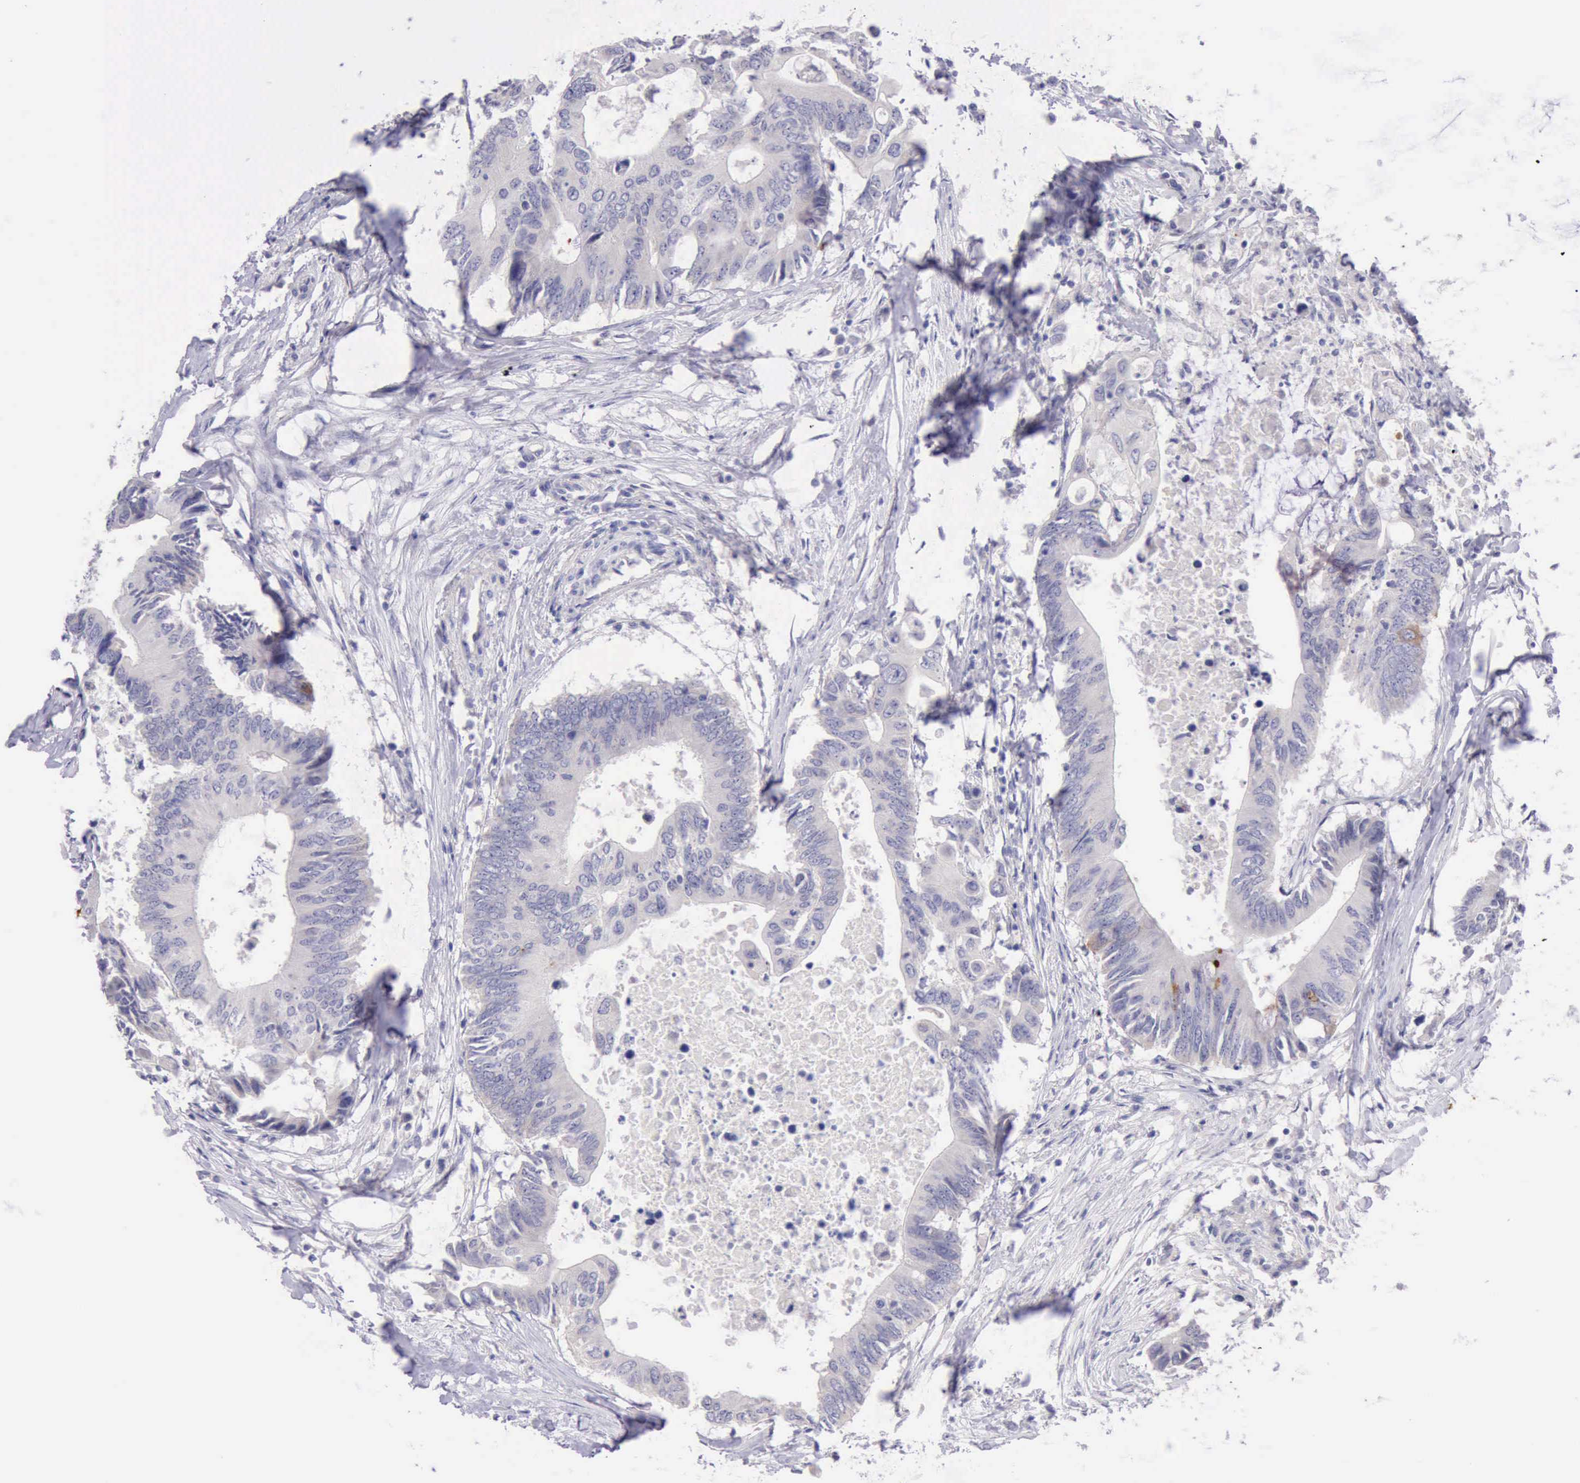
{"staining": {"intensity": "negative", "quantity": "none", "location": "none"}, "tissue": "colorectal cancer", "cell_type": "Tumor cells", "image_type": "cancer", "snomed": [{"axis": "morphology", "description": "Adenocarcinoma, NOS"}, {"axis": "topography", "description": "Colon"}], "caption": "Histopathology image shows no protein staining in tumor cells of colorectal adenocarcinoma tissue.", "gene": "LRFN5", "patient": {"sex": "male", "age": 71}}